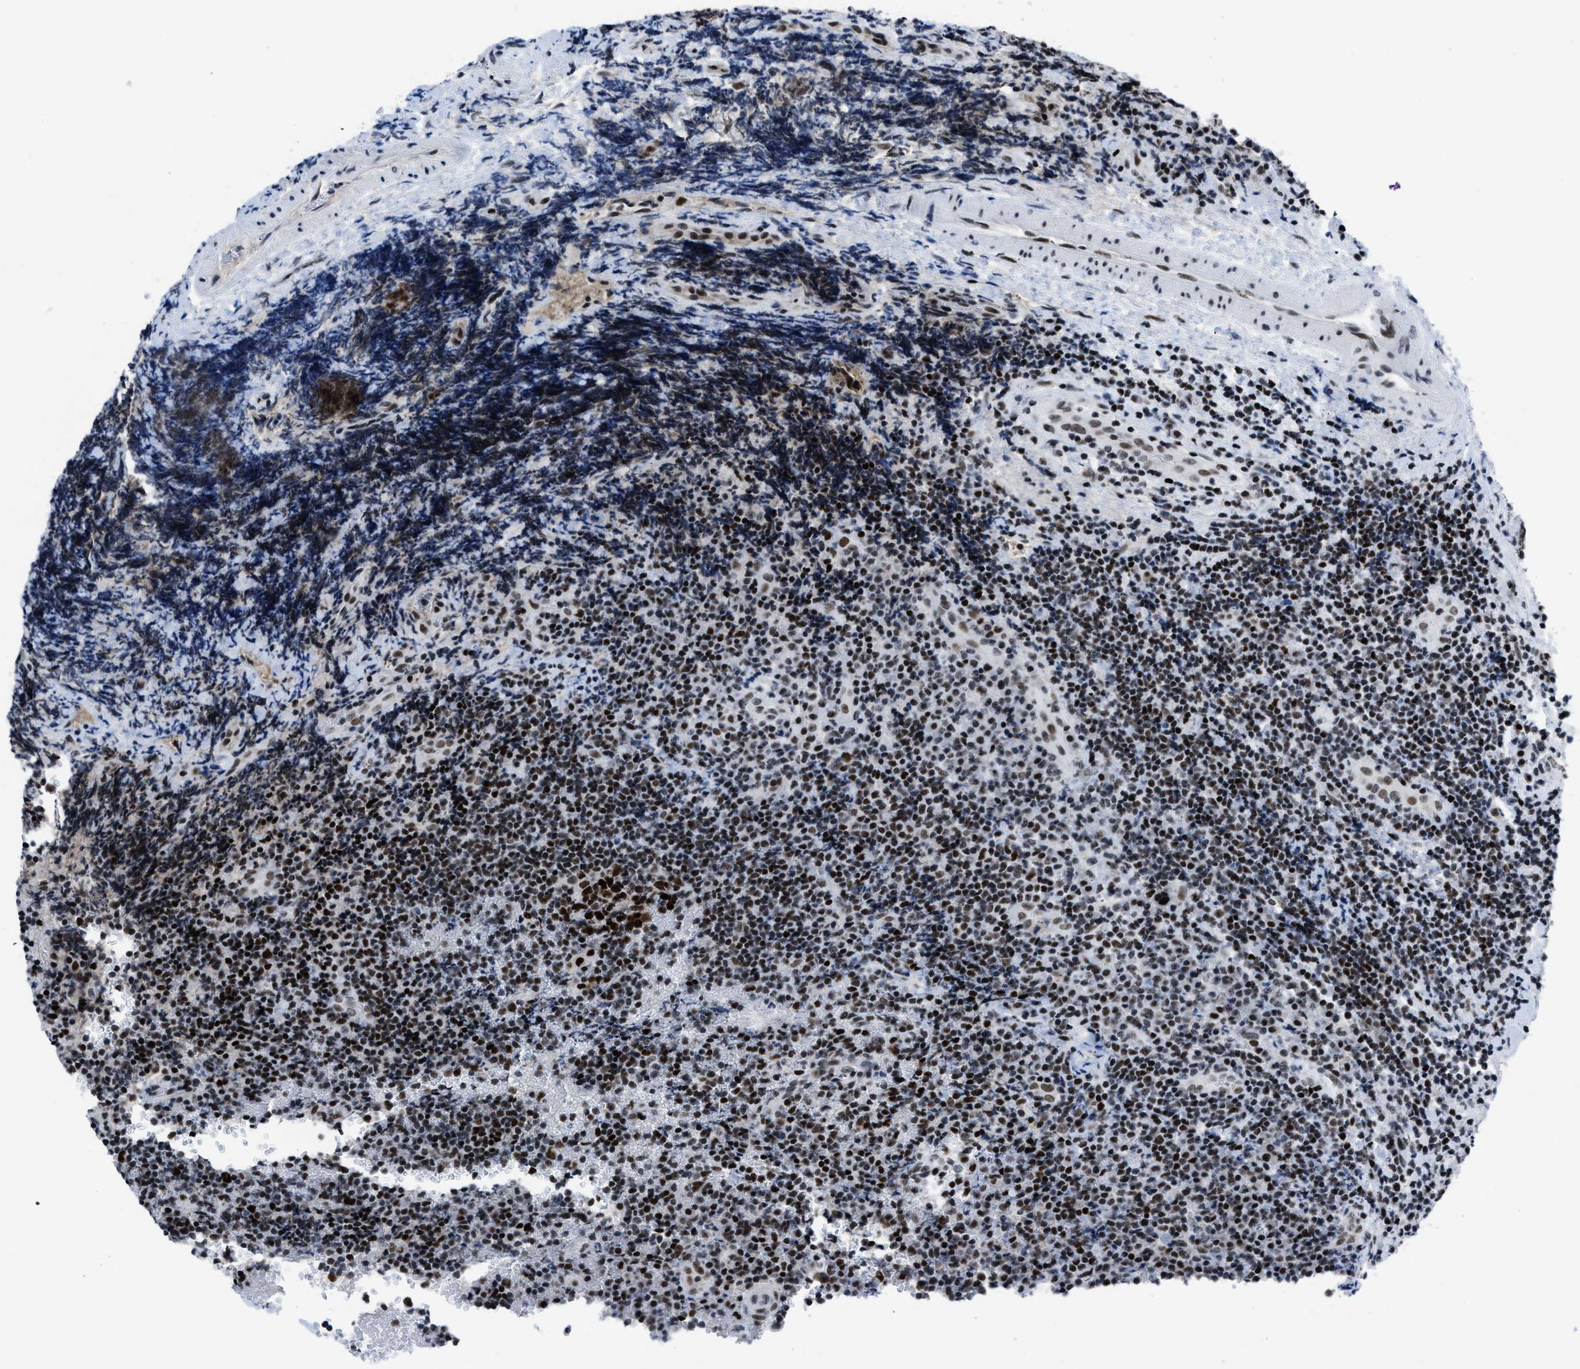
{"staining": {"intensity": "strong", "quantity": ">75%", "location": "nuclear"}, "tissue": "lymphoma", "cell_type": "Tumor cells", "image_type": "cancer", "snomed": [{"axis": "morphology", "description": "Malignant lymphoma, non-Hodgkin's type, High grade"}, {"axis": "topography", "description": "Tonsil"}], "caption": "A histopathology image showing strong nuclear expression in about >75% of tumor cells in high-grade malignant lymphoma, non-Hodgkin's type, as visualized by brown immunohistochemical staining.", "gene": "TERF2IP", "patient": {"sex": "female", "age": 36}}